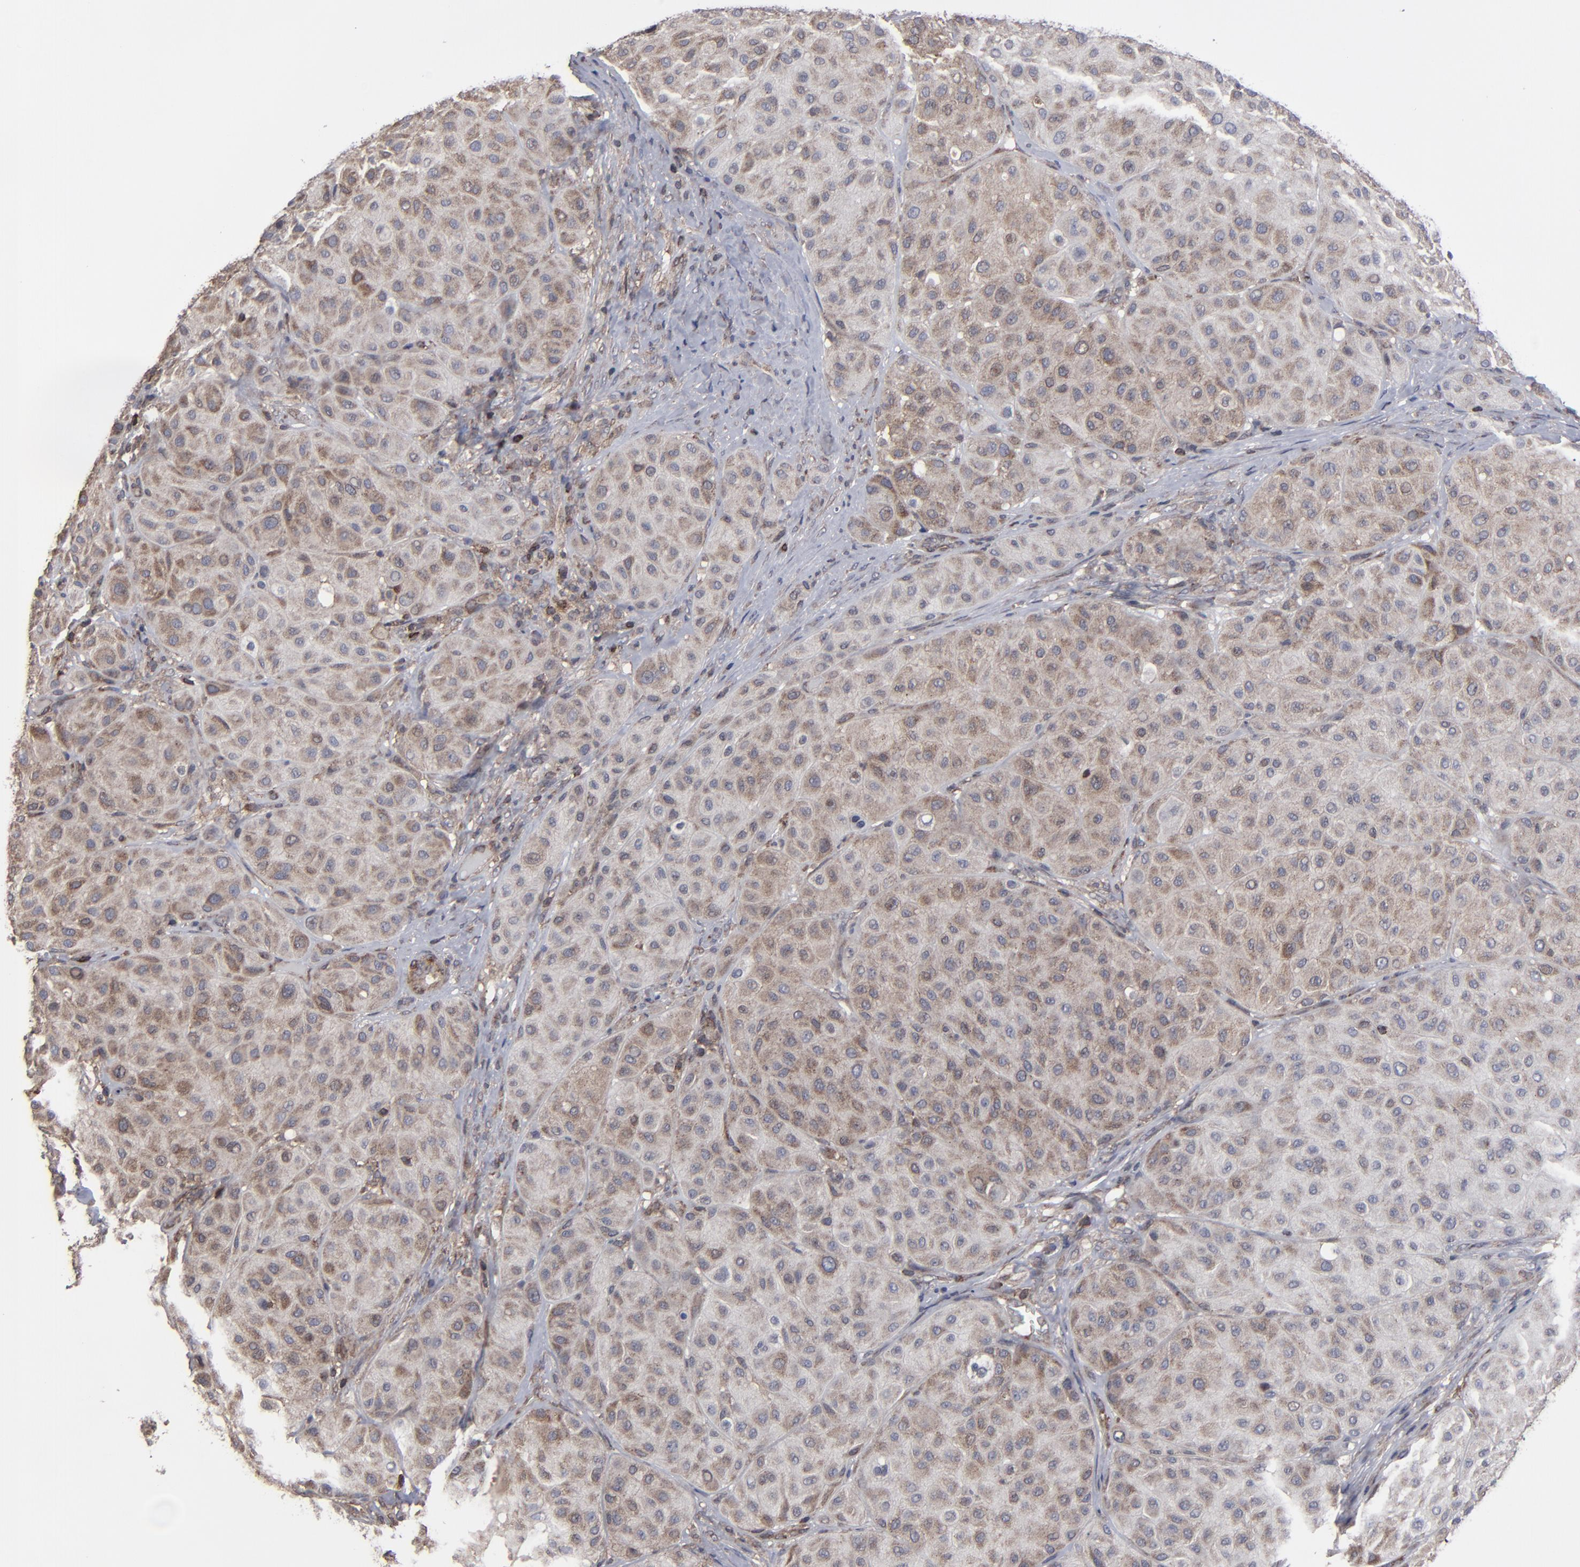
{"staining": {"intensity": "moderate", "quantity": ">75%", "location": "cytoplasmic/membranous,nuclear"}, "tissue": "melanoma", "cell_type": "Tumor cells", "image_type": "cancer", "snomed": [{"axis": "morphology", "description": "Normal tissue, NOS"}, {"axis": "morphology", "description": "Malignant melanoma, Metastatic site"}, {"axis": "topography", "description": "Skin"}], "caption": "Melanoma tissue exhibits moderate cytoplasmic/membranous and nuclear positivity in about >75% of tumor cells, visualized by immunohistochemistry.", "gene": "KIAA2026", "patient": {"sex": "male", "age": 41}}